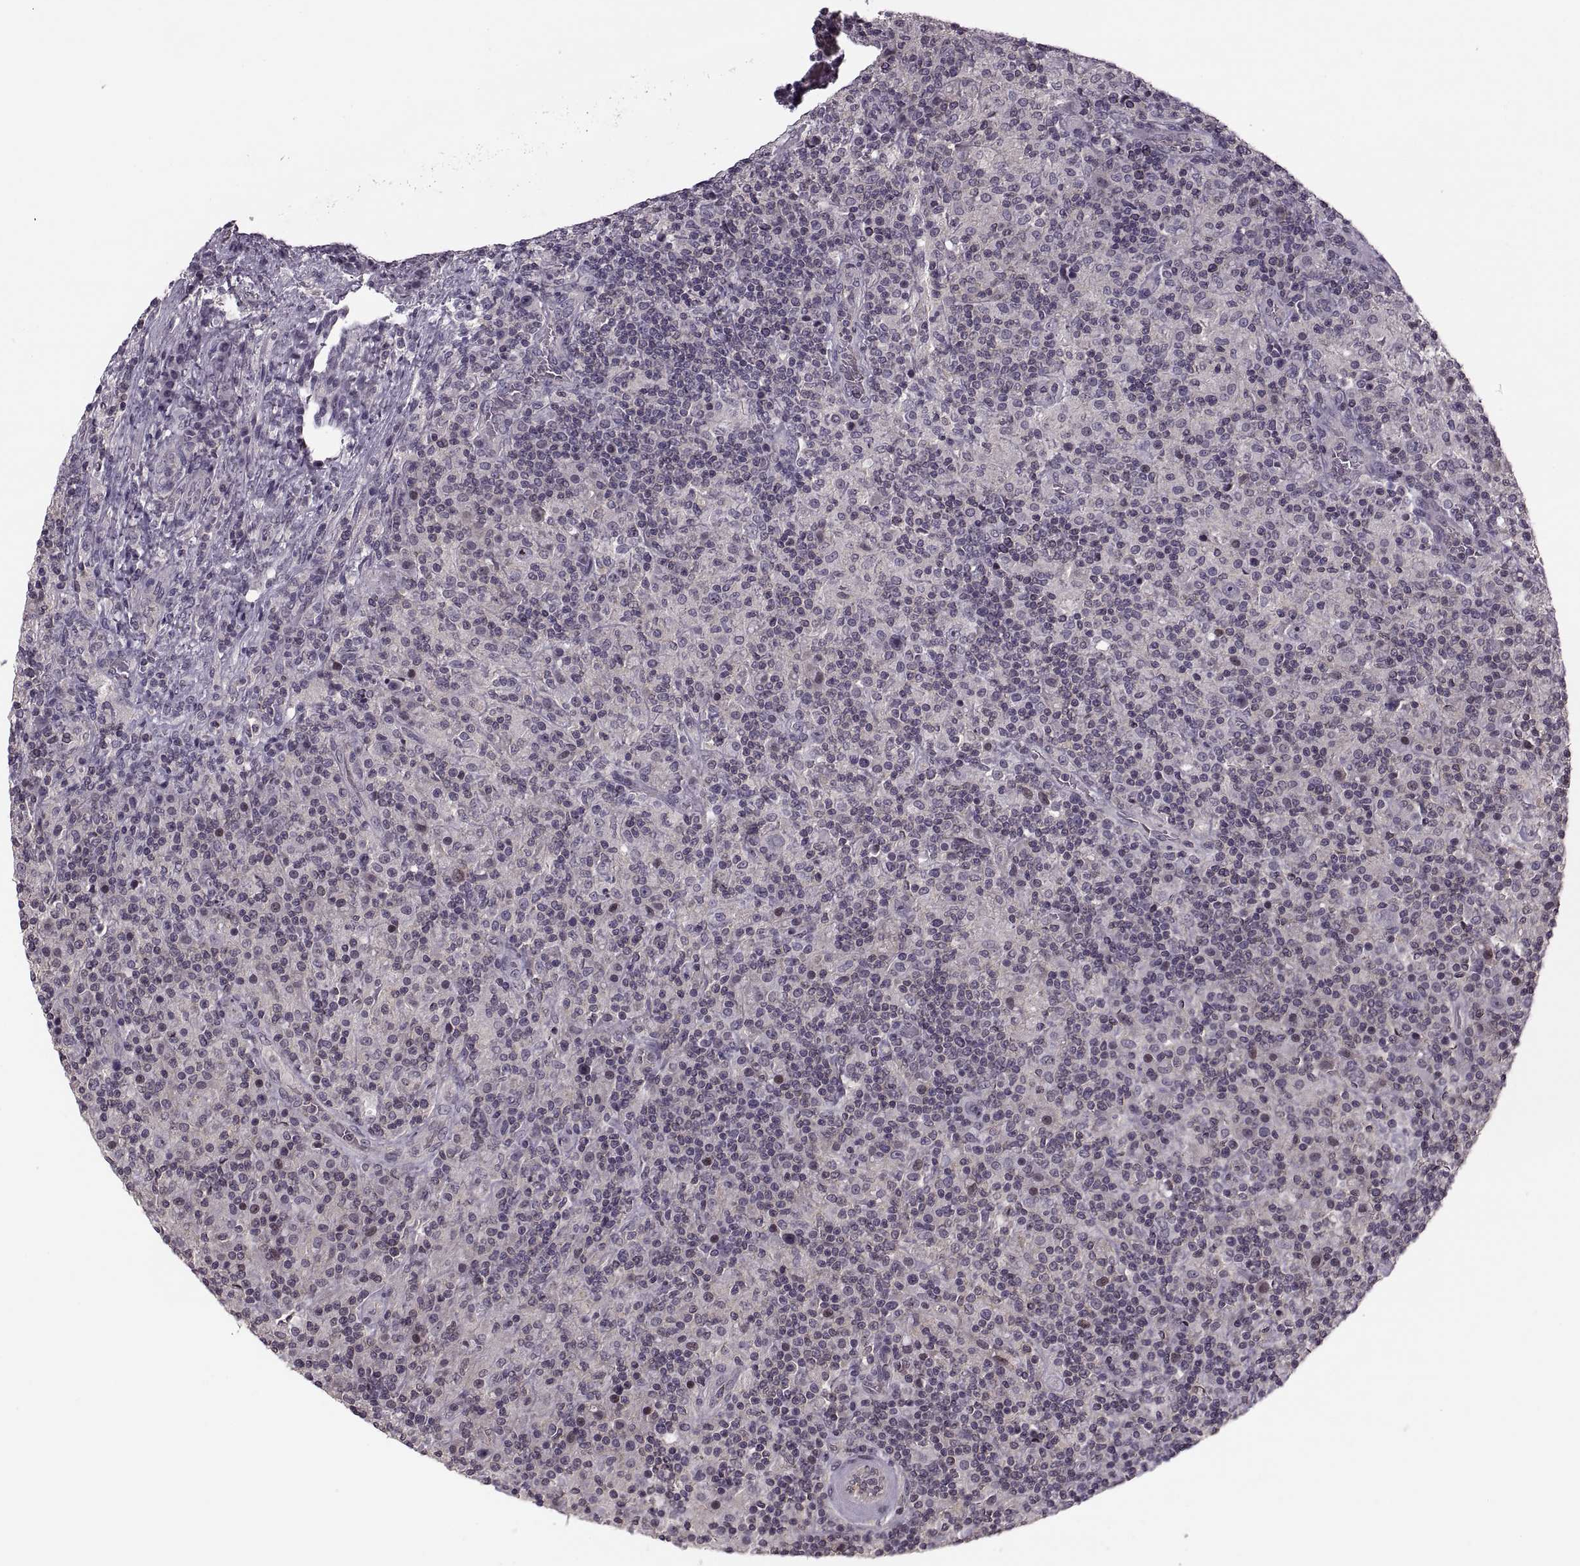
{"staining": {"intensity": "negative", "quantity": "none", "location": "none"}, "tissue": "lymphoma", "cell_type": "Tumor cells", "image_type": "cancer", "snomed": [{"axis": "morphology", "description": "Hodgkin's disease, NOS"}, {"axis": "topography", "description": "Lymph node"}], "caption": "High power microscopy photomicrograph of an immunohistochemistry photomicrograph of lymphoma, revealing no significant expression in tumor cells. (DAB (3,3'-diaminobenzidine) immunohistochemistry (IHC) visualized using brightfield microscopy, high magnification).", "gene": "LUZP2", "patient": {"sex": "male", "age": 70}}